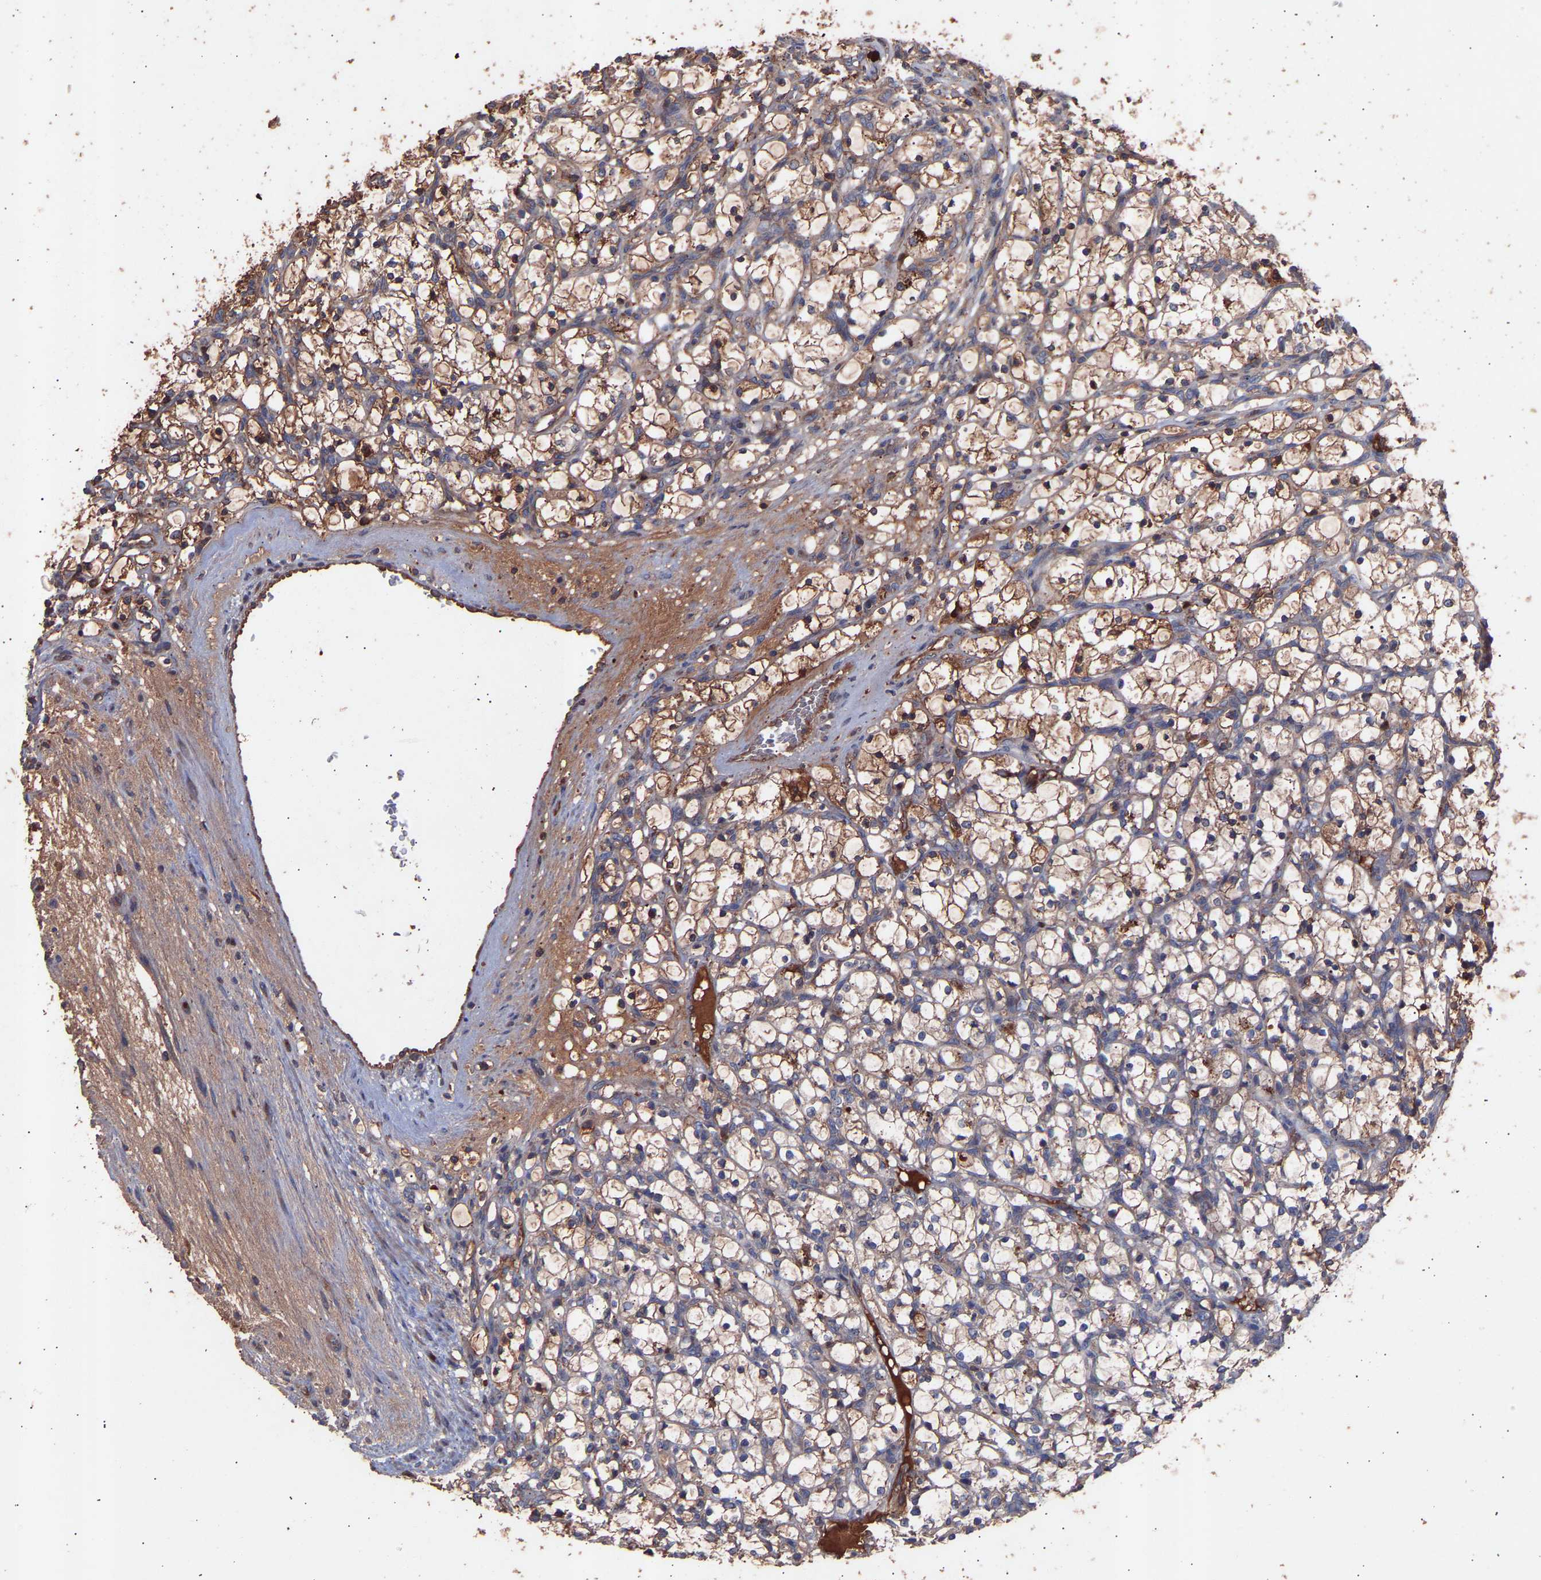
{"staining": {"intensity": "moderate", "quantity": ">75%", "location": "cytoplasmic/membranous"}, "tissue": "renal cancer", "cell_type": "Tumor cells", "image_type": "cancer", "snomed": [{"axis": "morphology", "description": "Adenocarcinoma, NOS"}, {"axis": "topography", "description": "Kidney"}], "caption": "Human renal cancer (adenocarcinoma) stained with a protein marker shows moderate staining in tumor cells.", "gene": "TMEM268", "patient": {"sex": "female", "age": 69}}